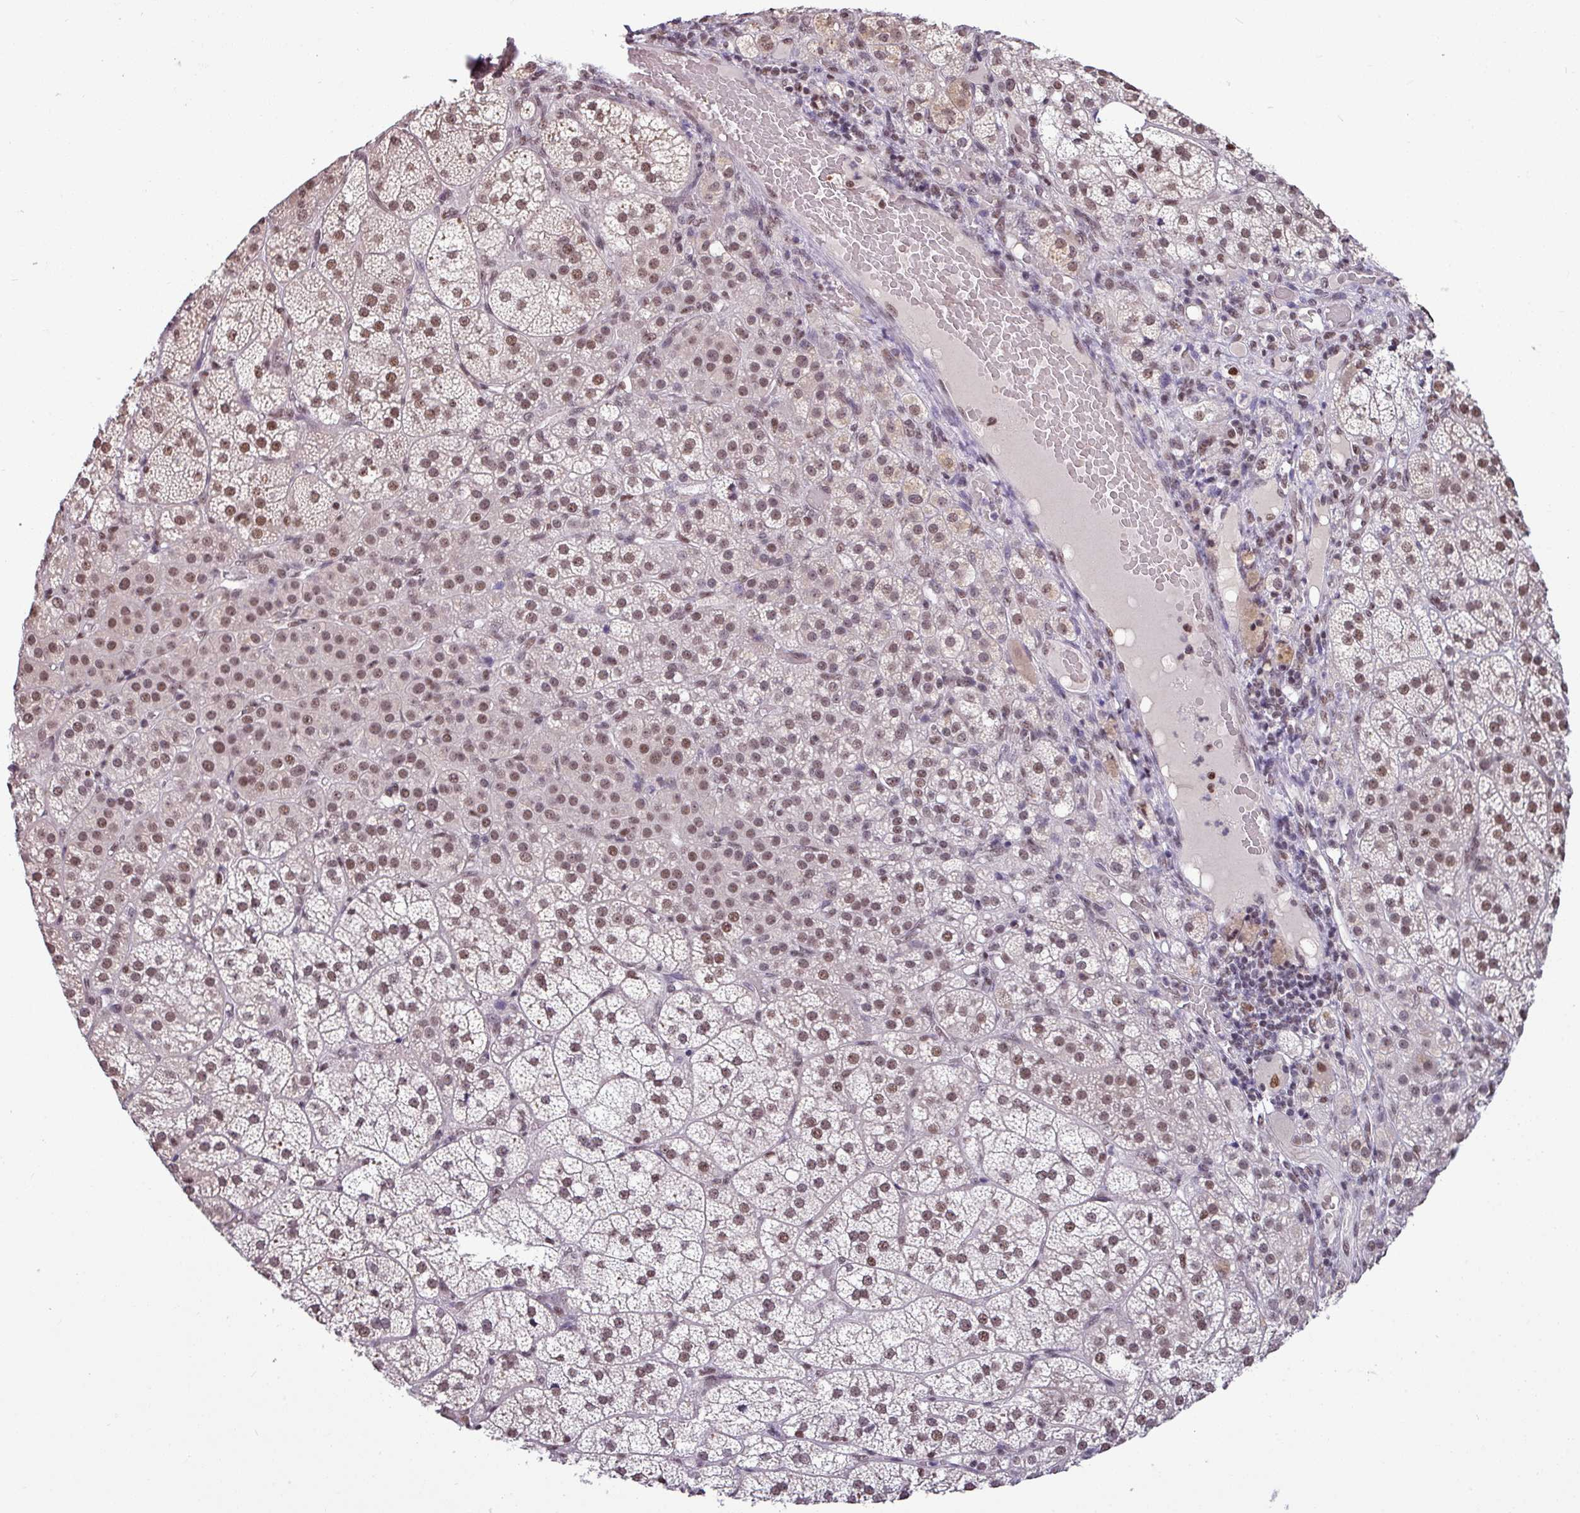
{"staining": {"intensity": "moderate", "quantity": "25%-75%", "location": "nuclear"}, "tissue": "adrenal gland", "cell_type": "Glandular cells", "image_type": "normal", "snomed": [{"axis": "morphology", "description": "Normal tissue, NOS"}, {"axis": "topography", "description": "Adrenal gland"}], "caption": "Brown immunohistochemical staining in normal adrenal gland demonstrates moderate nuclear positivity in approximately 25%-75% of glandular cells. The staining is performed using DAB brown chromogen to label protein expression. The nuclei are counter-stained blue using hematoxylin.", "gene": "TDG", "patient": {"sex": "female", "age": 60}}